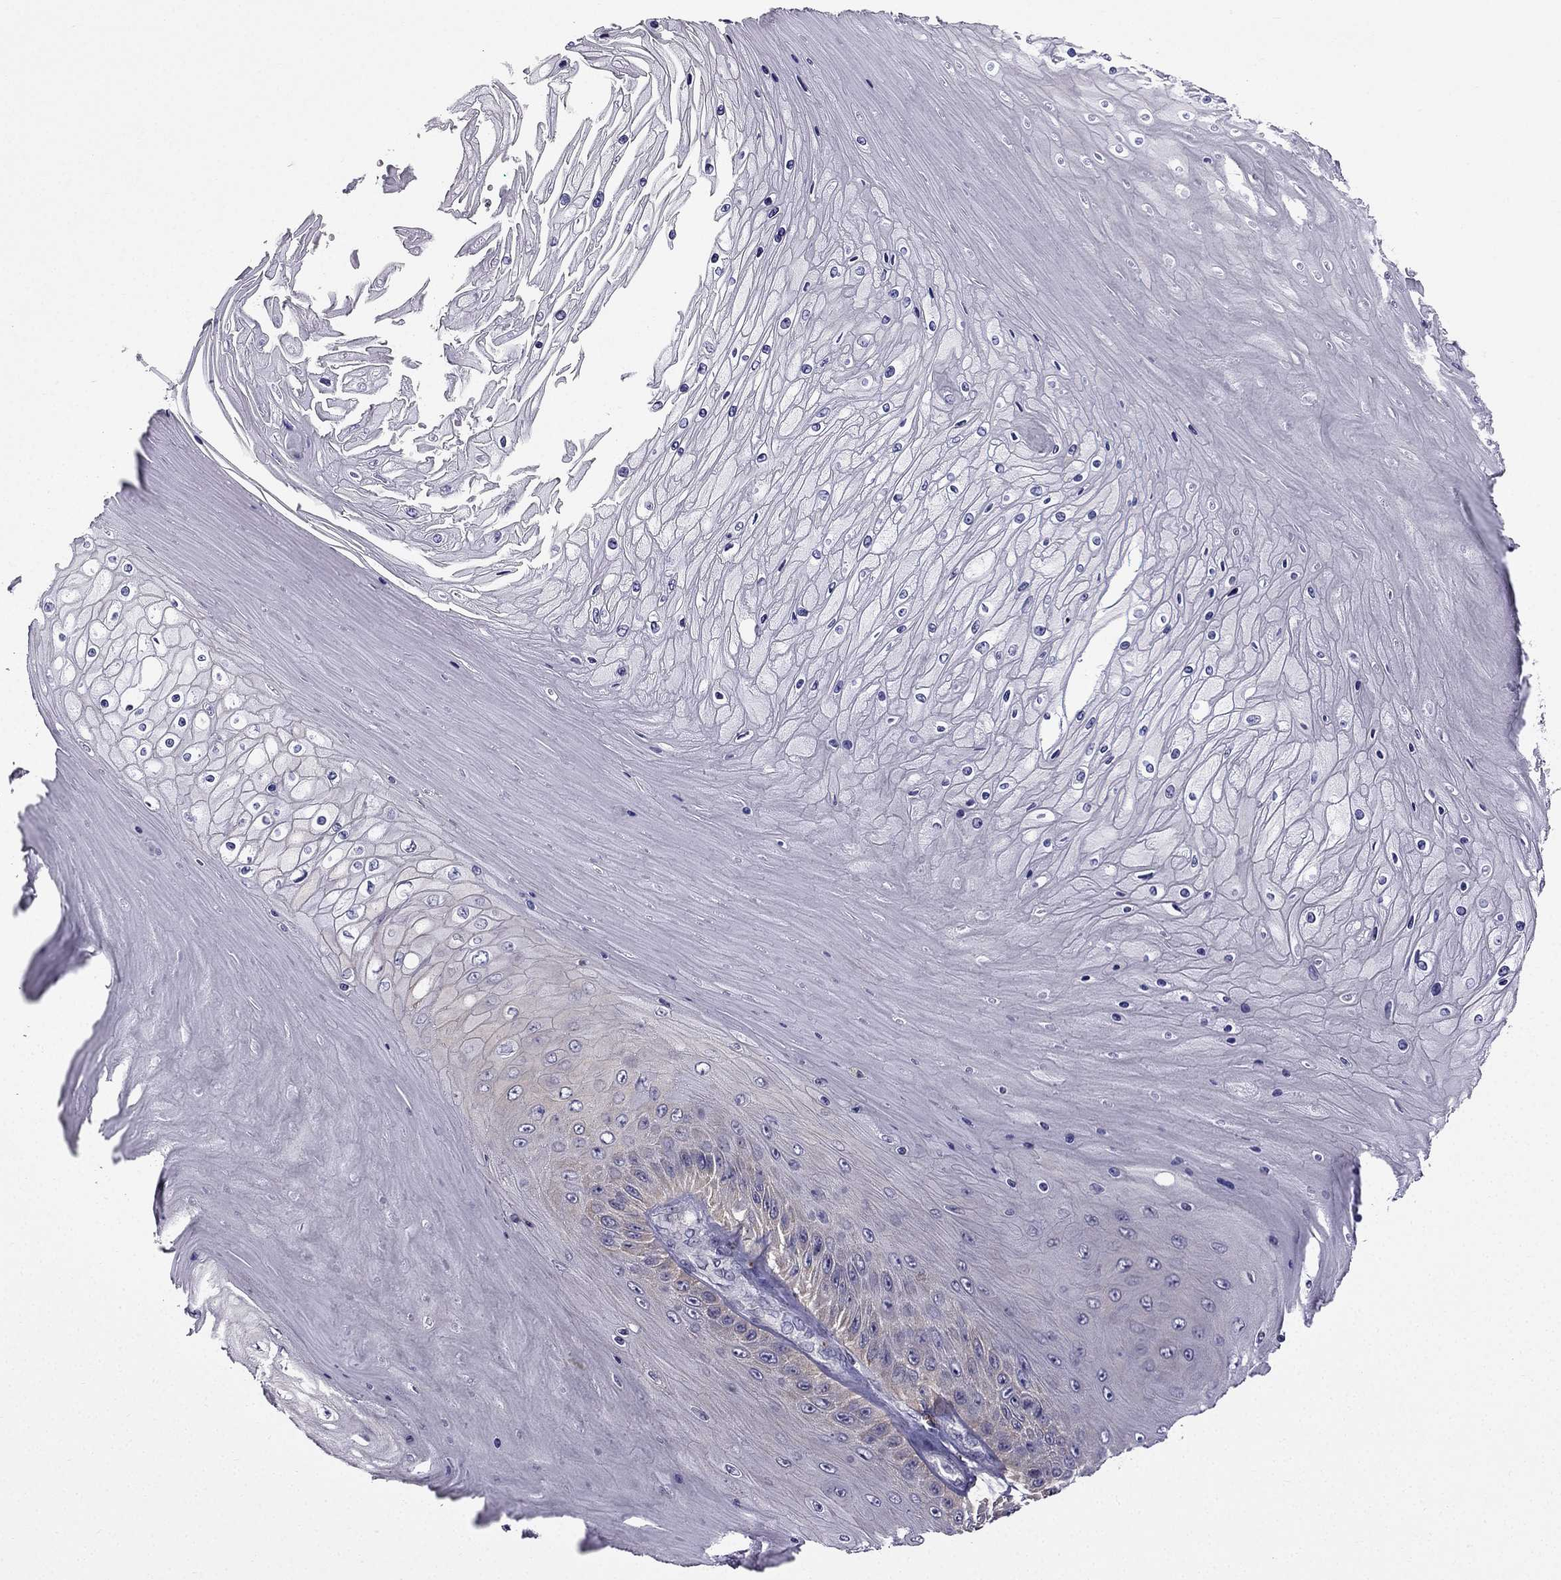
{"staining": {"intensity": "negative", "quantity": "none", "location": "none"}, "tissue": "skin cancer", "cell_type": "Tumor cells", "image_type": "cancer", "snomed": [{"axis": "morphology", "description": "Squamous cell carcinoma, NOS"}, {"axis": "topography", "description": "Skin"}], "caption": "Human skin squamous cell carcinoma stained for a protein using immunohistochemistry exhibits no expression in tumor cells.", "gene": "CCK", "patient": {"sex": "male", "age": 62}}